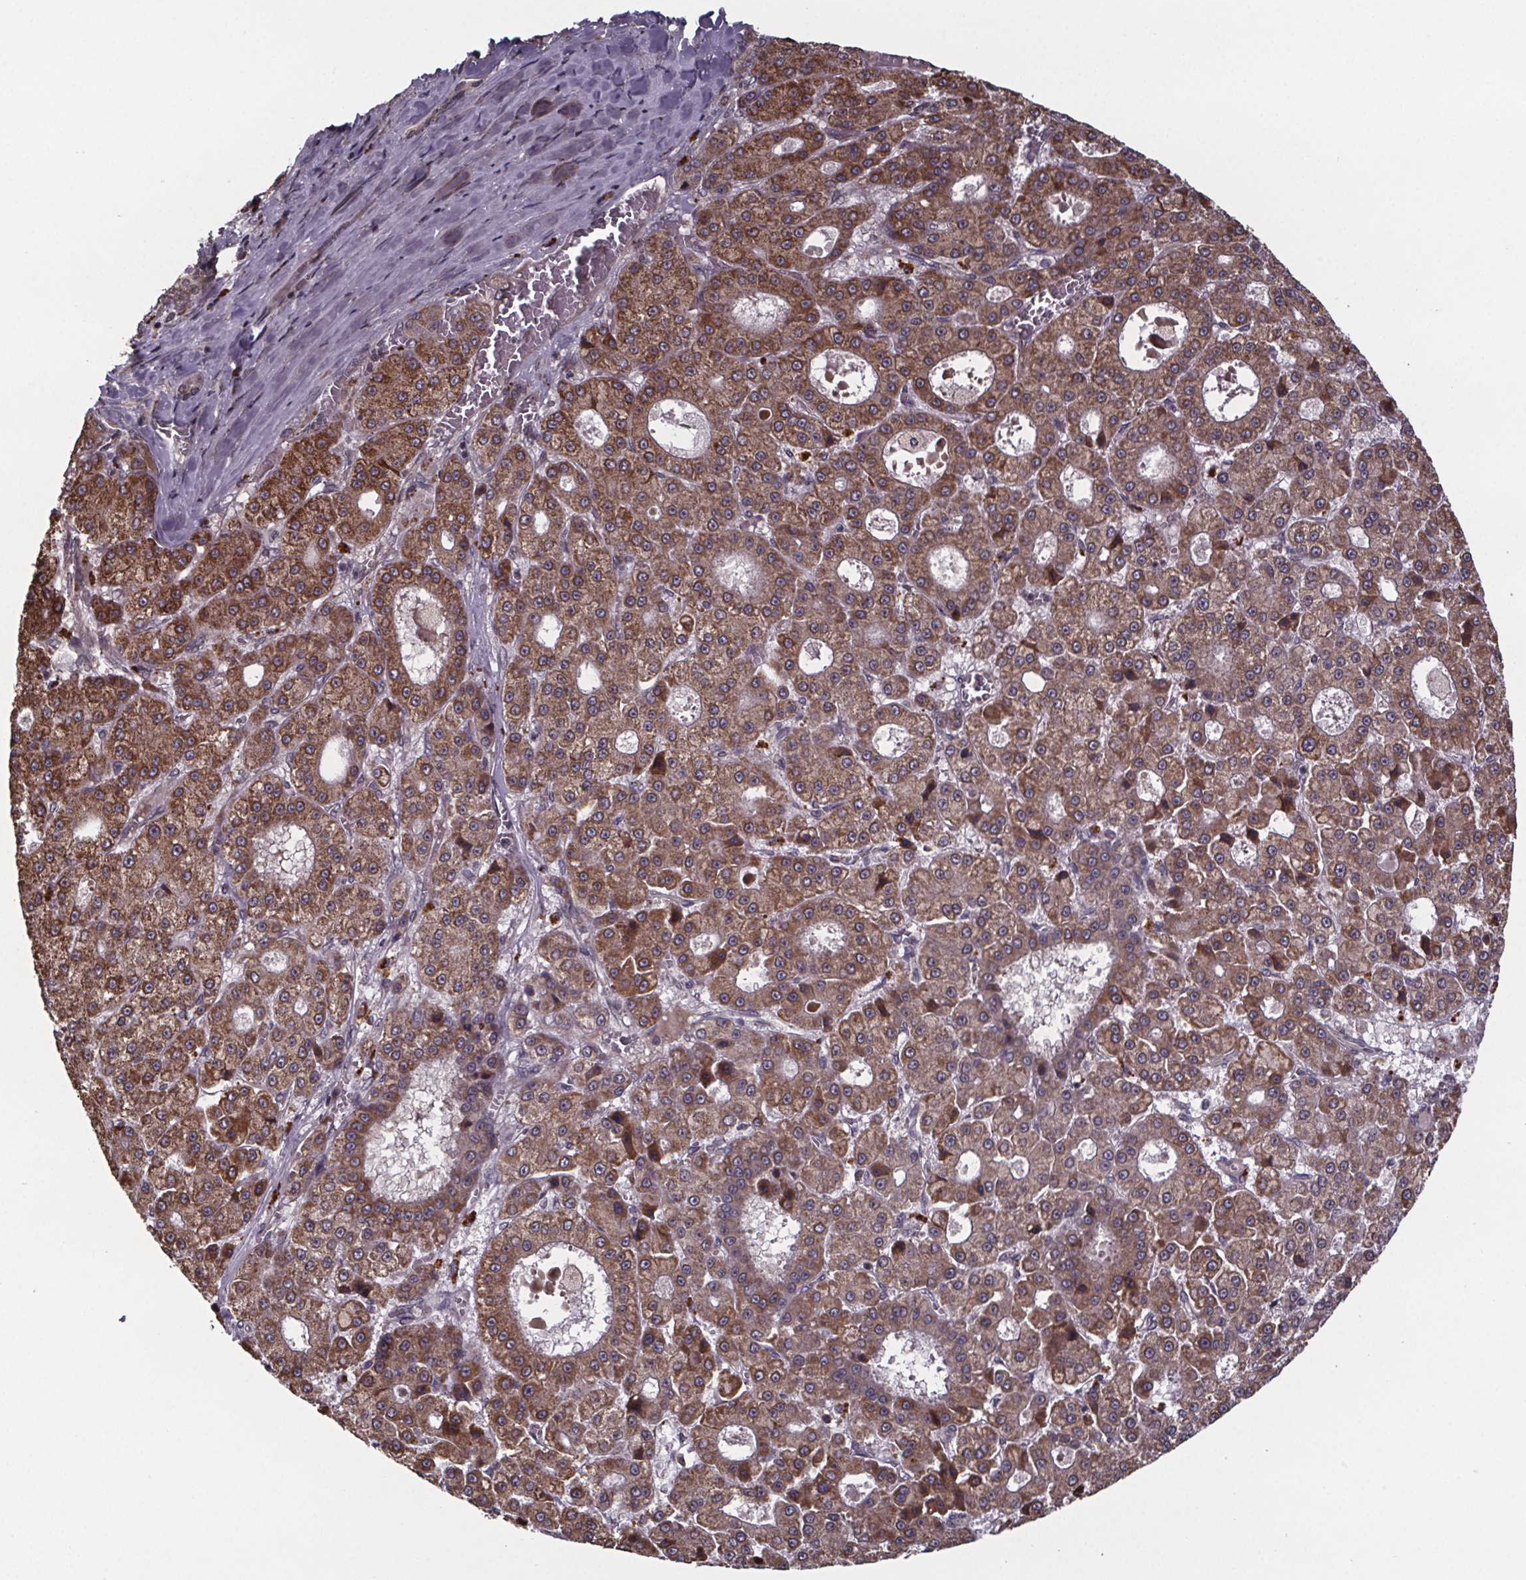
{"staining": {"intensity": "moderate", "quantity": ">75%", "location": "cytoplasmic/membranous"}, "tissue": "liver cancer", "cell_type": "Tumor cells", "image_type": "cancer", "snomed": [{"axis": "morphology", "description": "Carcinoma, Hepatocellular, NOS"}, {"axis": "topography", "description": "Liver"}], "caption": "Liver hepatocellular carcinoma was stained to show a protein in brown. There is medium levels of moderate cytoplasmic/membranous positivity in about >75% of tumor cells. (DAB IHC, brown staining for protein, blue staining for nuclei).", "gene": "SAT1", "patient": {"sex": "male", "age": 70}}